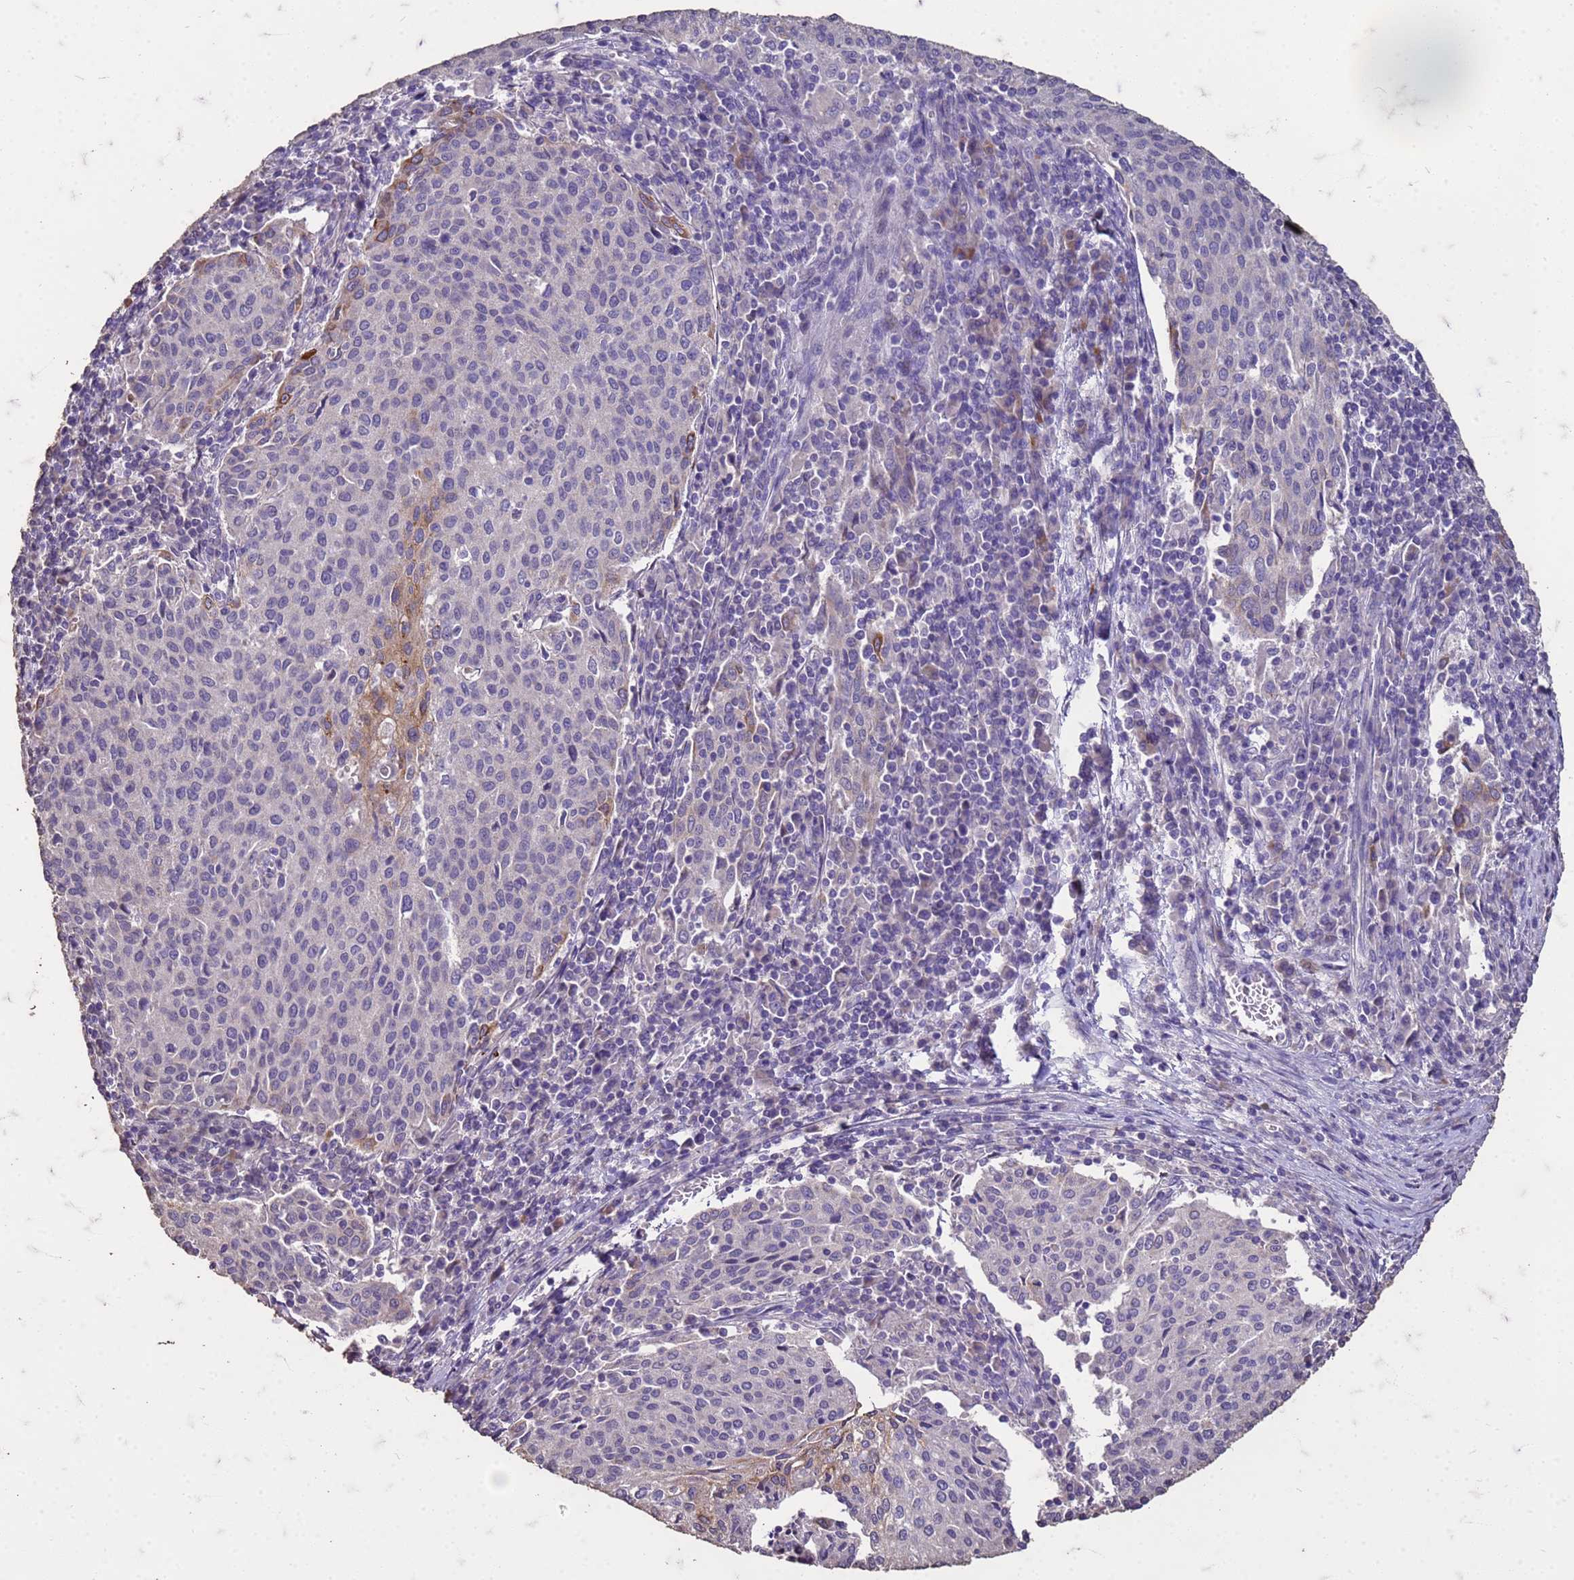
{"staining": {"intensity": "moderate", "quantity": "<25%", "location": "cytoplasmic/membranous"}, "tissue": "cervical cancer", "cell_type": "Tumor cells", "image_type": "cancer", "snomed": [{"axis": "morphology", "description": "Squamous cell carcinoma, NOS"}, {"axis": "topography", "description": "Cervix"}], "caption": "Protein staining reveals moderate cytoplasmic/membranous positivity in about <25% of tumor cells in cervical cancer (squamous cell carcinoma).", "gene": "FAM184B", "patient": {"sex": "female", "age": 46}}